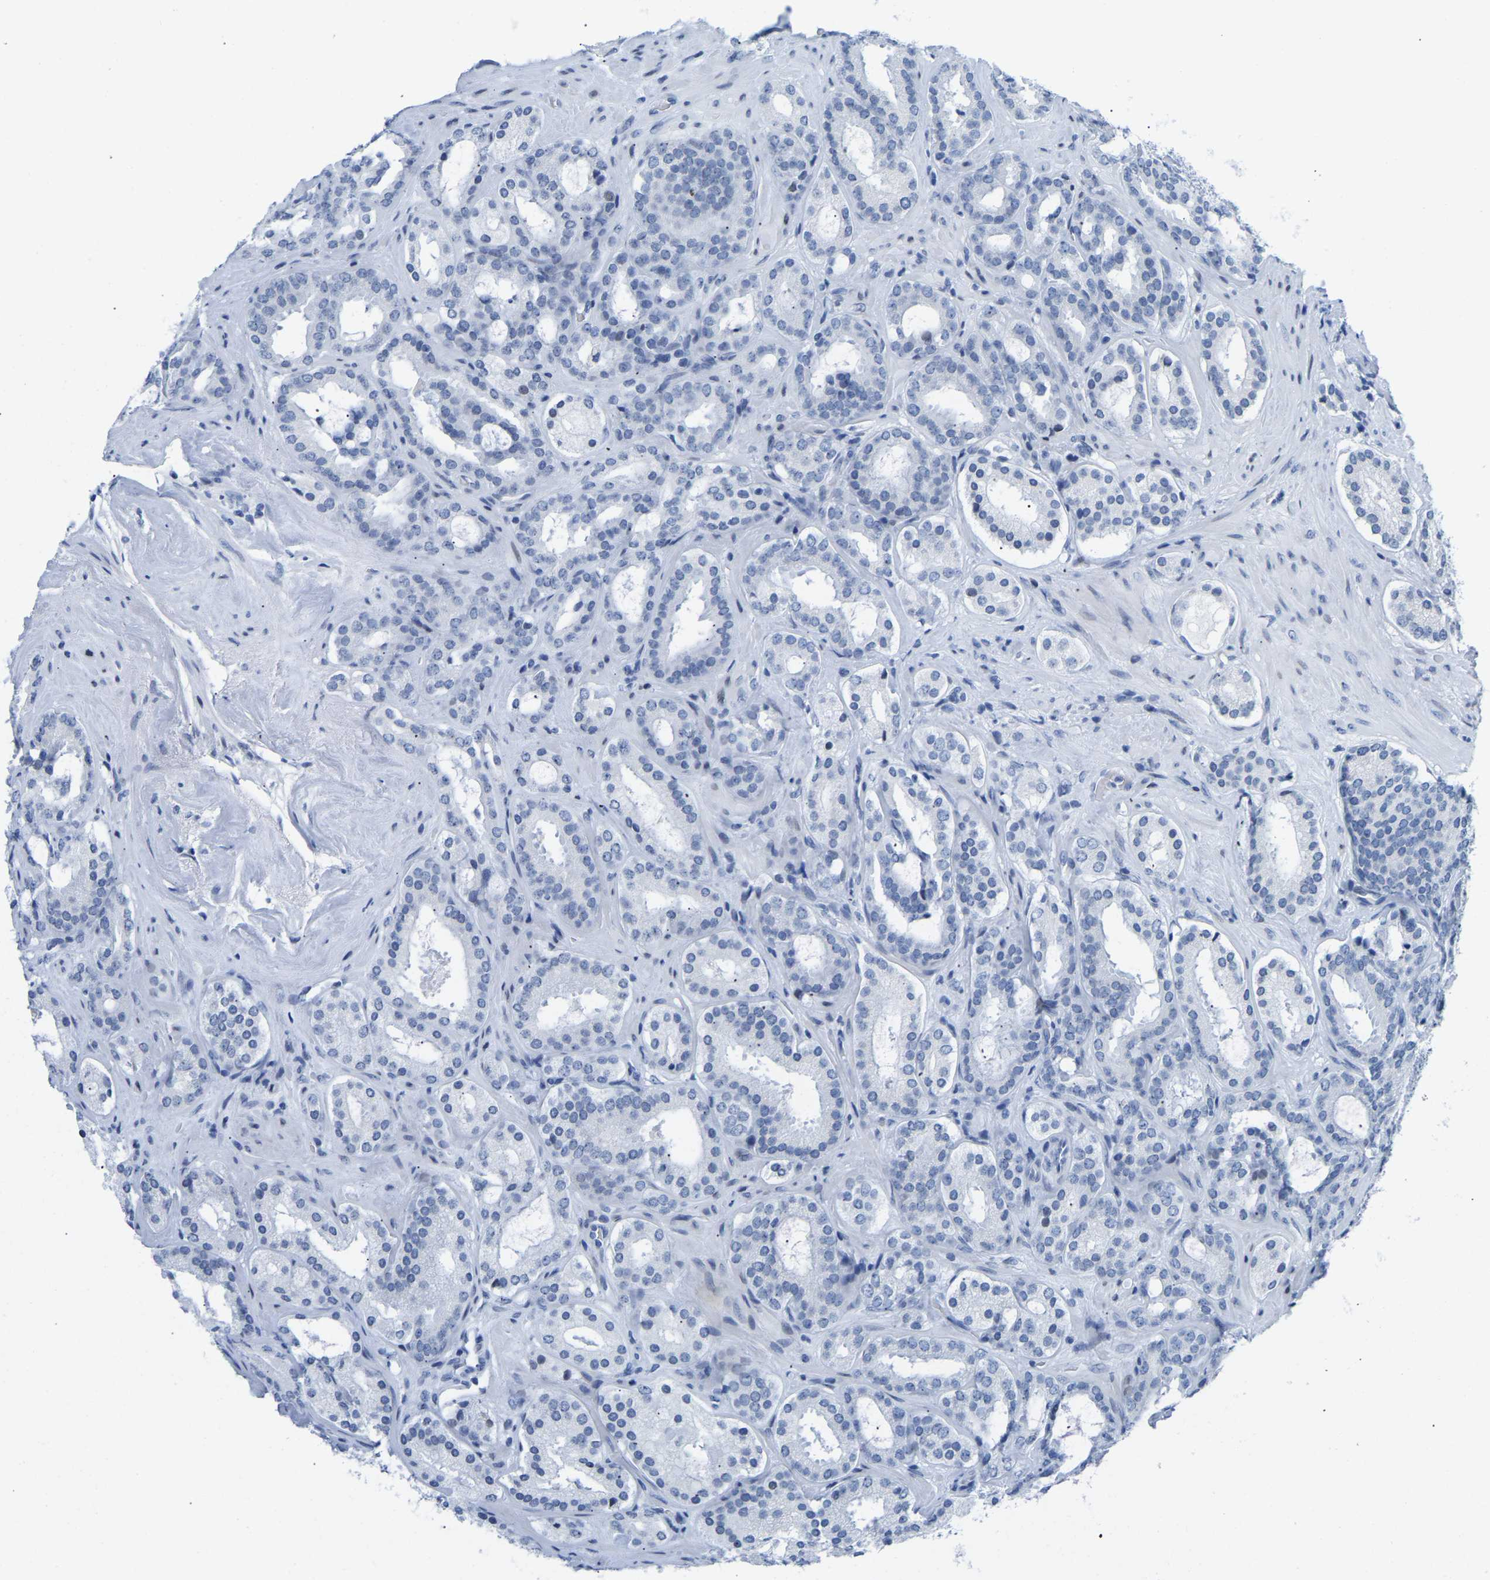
{"staining": {"intensity": "negative", "quantity": "none", "location": "none"}, "tissue": "prostate cancer", "cell_type": "Tumor cells", "image_type": "cancer", "snomed": [{"axis": "morphology", "description": "Adenocarcinoma, Low grade"}, {"axis": "topography", "description": "Prostate"}], "caption": "Immunohistochemical staining of human prostate cancer demonstrates no significant staining in tumor cells.", "gene": "UPK3A", "patient": {"sex": "male", "age": 69}}